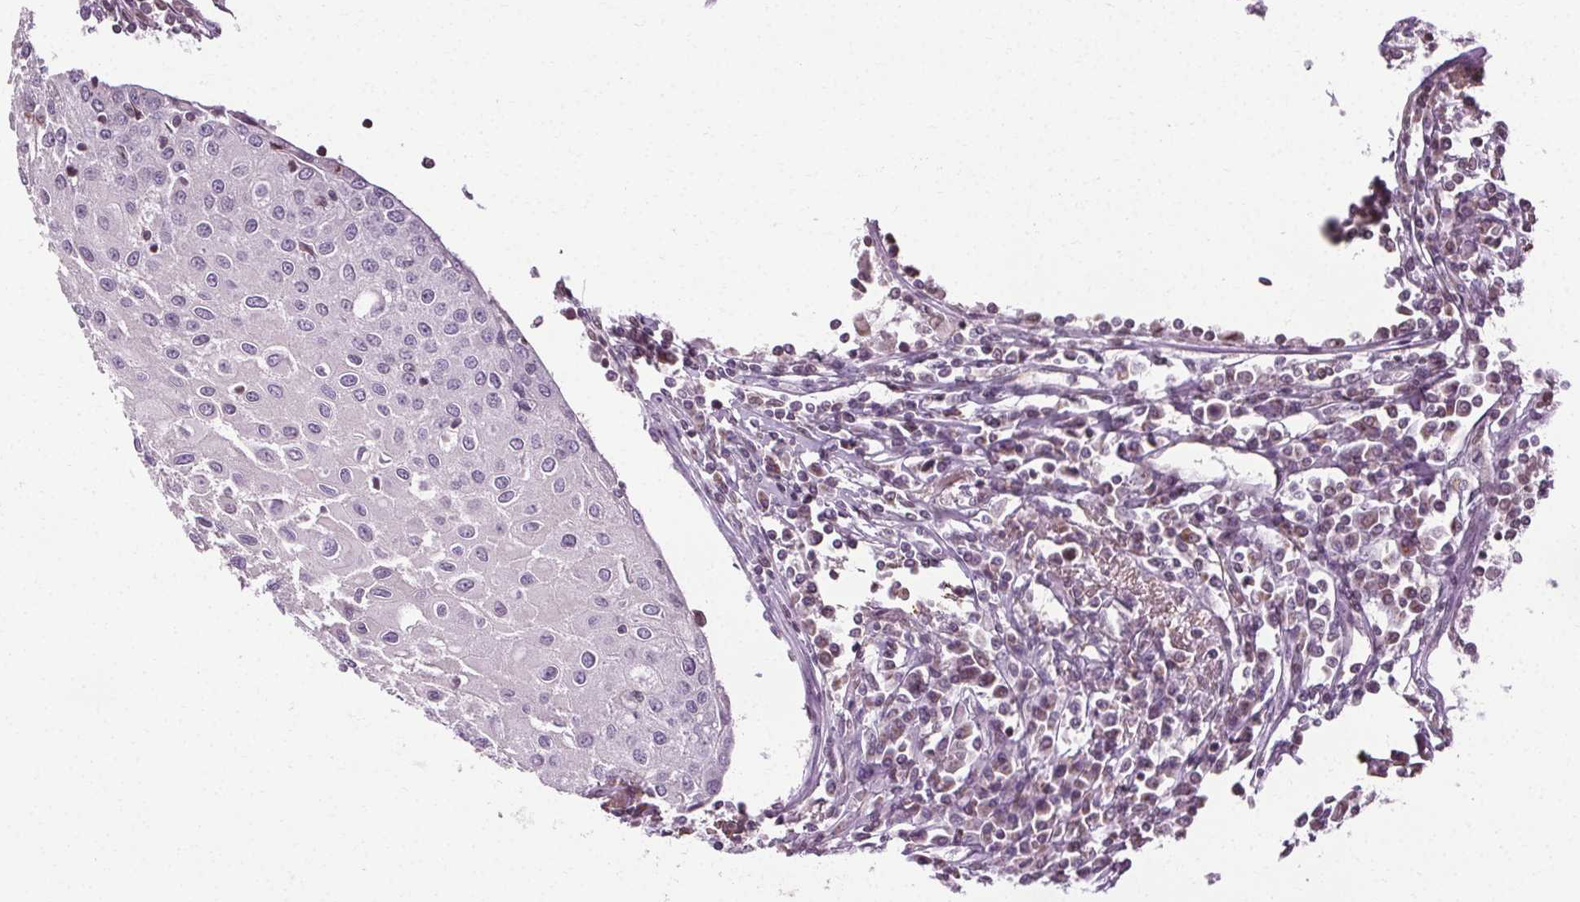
{"staining": {"intensity": "negative", "quantity": "none", "location": "none"}, "tissue": "urothelial cancer", "cell_type": "Tumor cells", "image_type": "cancer", "snomed": [{"axis": "morphology", "description": "Urothelial carcinoma, High grade"}, {"axis": "topography", "description": "Urinary bladder"}], "caption": "Histopathology image shows no protein positivity in tumor cells of urothelial cancer tissue.", "gene": "LFNG", "patient": {"sex": "female", "age": 85}}